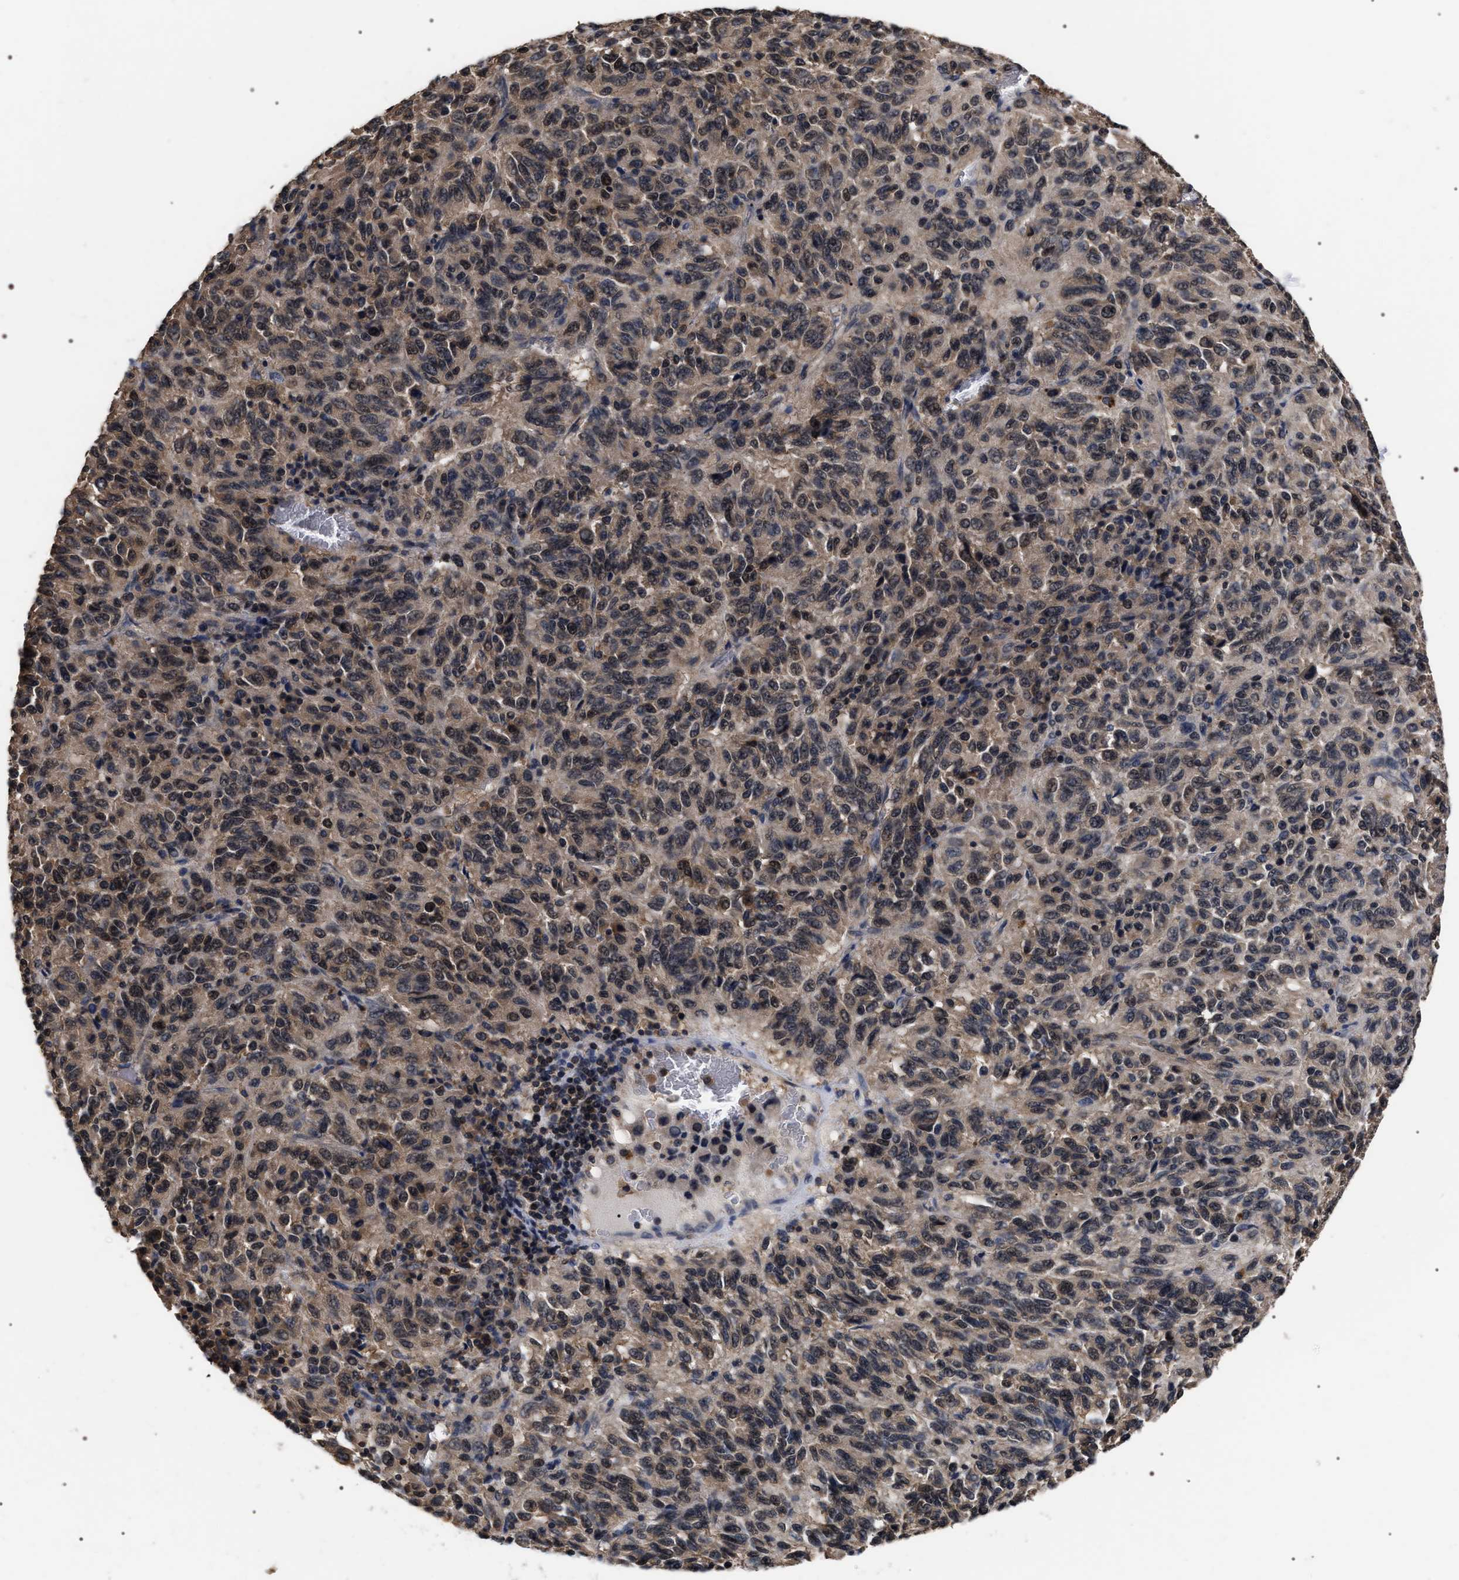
{"staining": {"intensity": "weak", "quantity": "25%-75%", "location": "nuclear"}, "tissue": "melanoma", "cell_type": "Tumor cells", "image_type": "cancer", "snomed": [{"axis": "morphology", "description": "Malignant melanoma, Metastatic site"}, {"axis": "topography", "description": "Lung"}], "caption": "Immunohistochemical staining of melanoma reveals weak nuclear protein staining in approximately 25%-75% of tumor cells. The staining is performed using DAB brown chromogen to label protein expression. The nuclei are counter-stained blue using hematoxylin.", "gene": "UPF3A", "patient": {"sex": "male", "age": 64}}